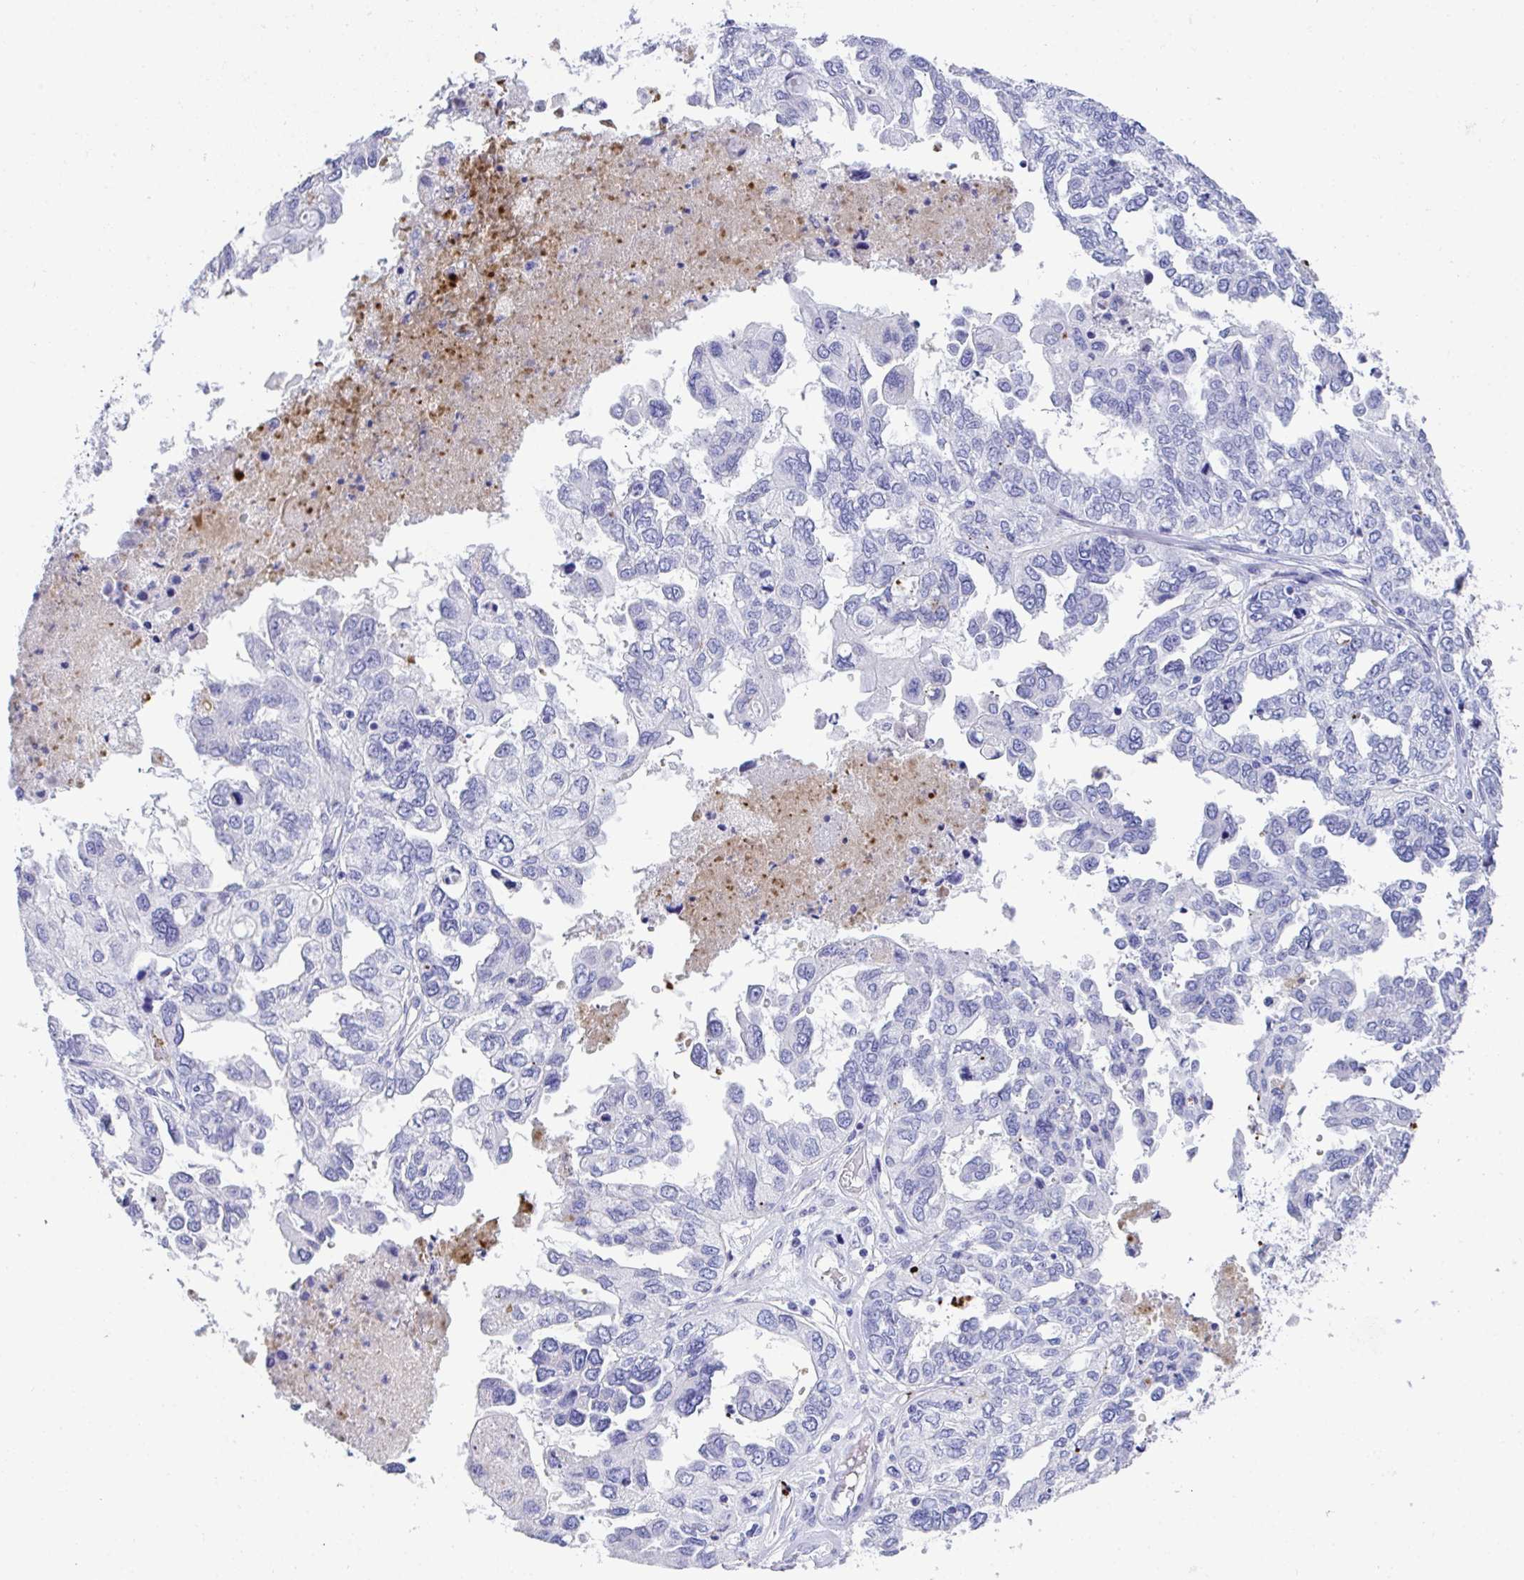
{"staining": {"intensity": "negative", "quantity": "none", "location": "none"}, "tissue": "ovarian cancer", "cell_type": "Tumor cells", "image_type": "cancer", "snomed": [{"axis": "morphology", "description": "Cystadenocarcinoma, serous, NOS"}, {"axis": "topography", "description": "Ovary"}], "caption": "A micrograph of human ovarian serous cystadenocarcinoma is negative for staining in tumor cells.", "gene": "KMT2E", "patient": {"sex": "female", "age": 53}}